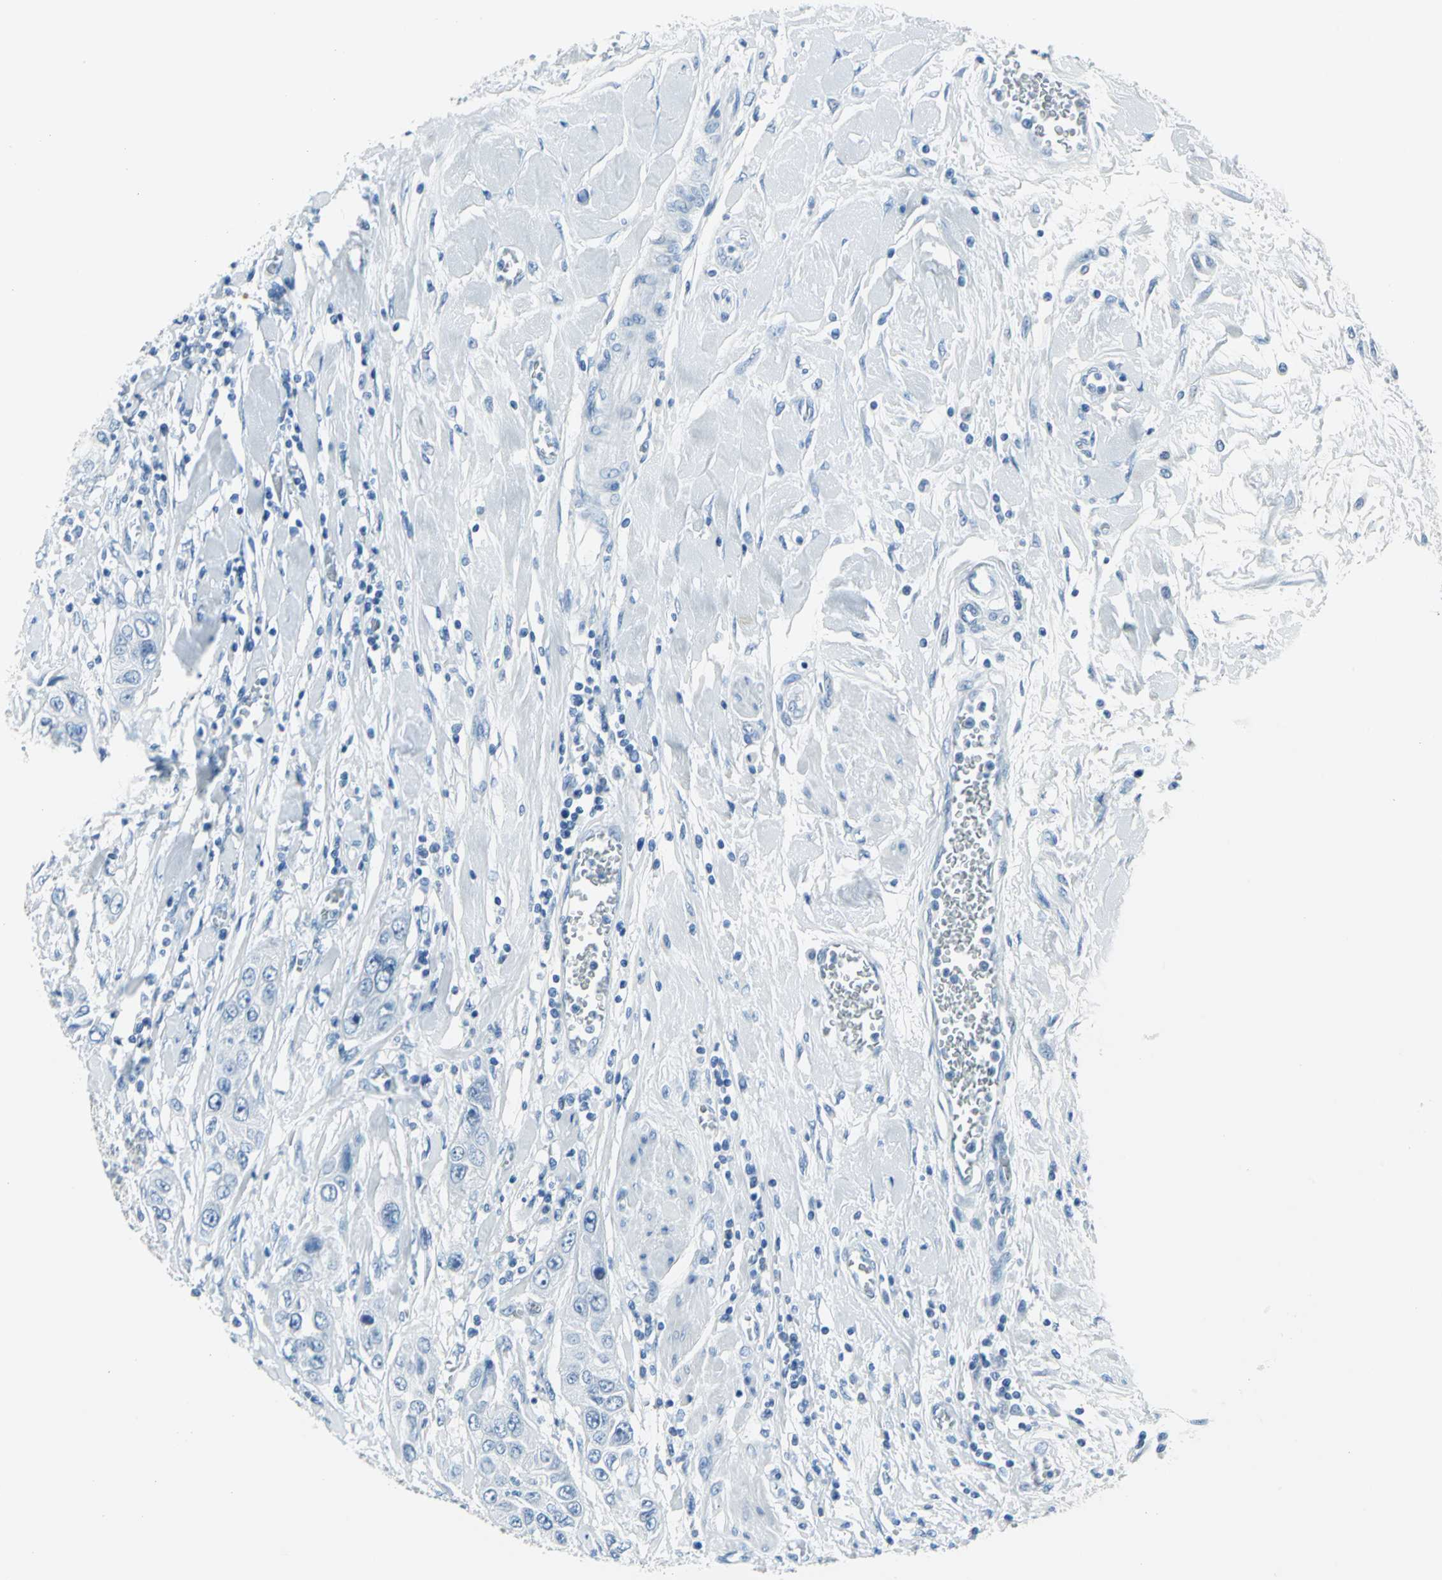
{"staining": {"intensity": "negative", "quantity": "none", "location": "none"}, "tissue": "pancreatic cancer", "cell_type": "Tumor cells", "image_type": "cancer", "snomed": [{"axis": "morphology", "description": "Adenocarcinoma, NOS"}, {"axis": "topography", "description": "Pancreas"}], "caption": "There is no significant staining in tumor cells of pancreatic adenocarcinoma.", "gene": "DNAI2", "patient": {"sex": "female", "age": 70}}